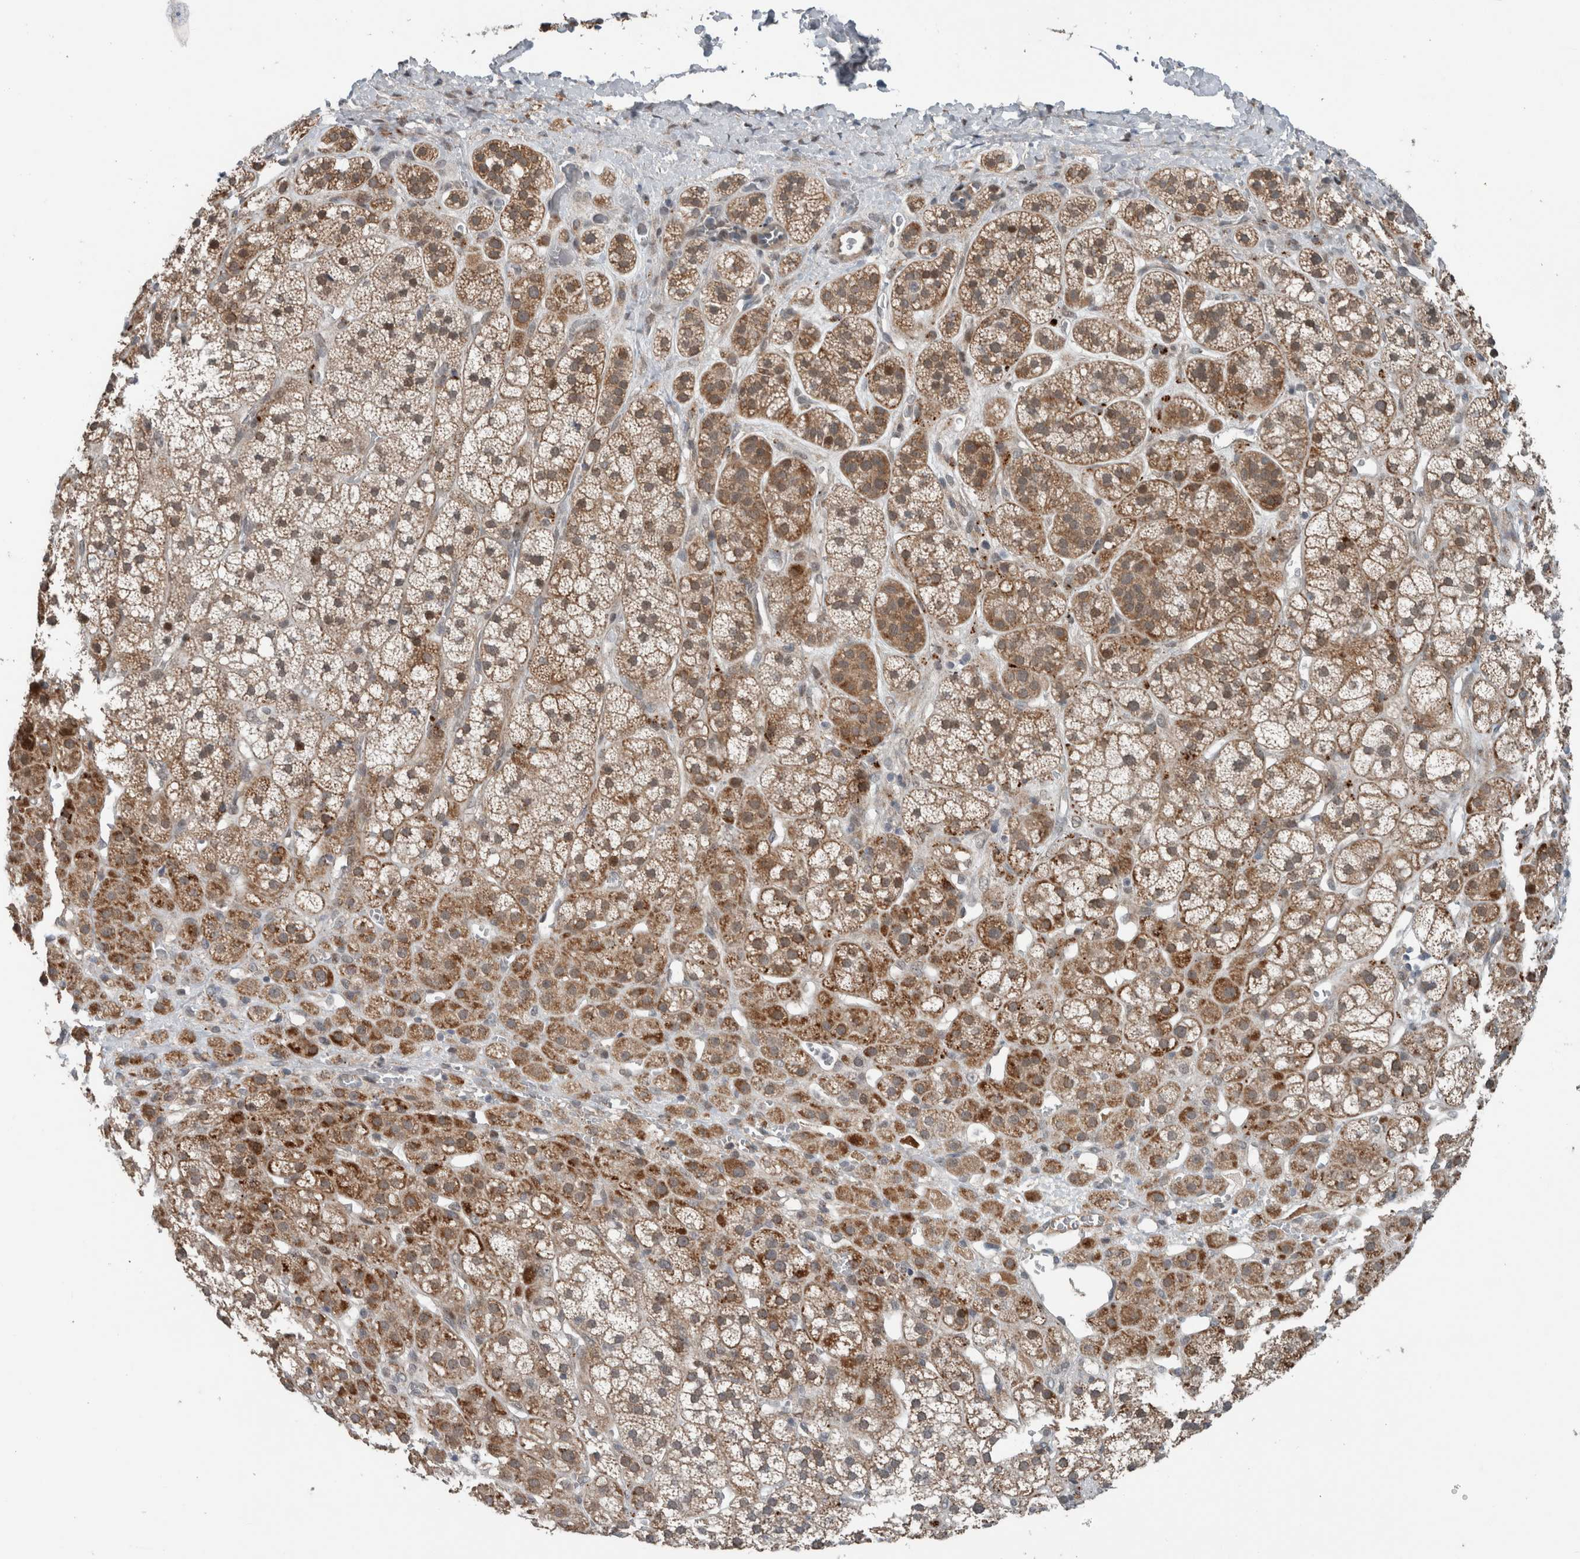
{"staining": {"intensity": "moderate", "quantity": ">75%", "location": "cytoplasmic/membranous"}, "tissue": "adrenal gland", "cell_type": "Glandular cells", "image_type": "normal", "snomed": [{"axis": "morphology", "description": "Normal tissue, NOS"}, {"axis": "topography", "description": "Adrenal gland"}], "caption": "A high-resolution histopathology image shows immunohistochemistry (IHC) staining of unremarkable adrenal gland, which reveals moderate cytoplasmic/membranous staining in approximately >75% of glandular cells.", "gene": "GBA2", "patient": {"sex": "male", "age": 56}}